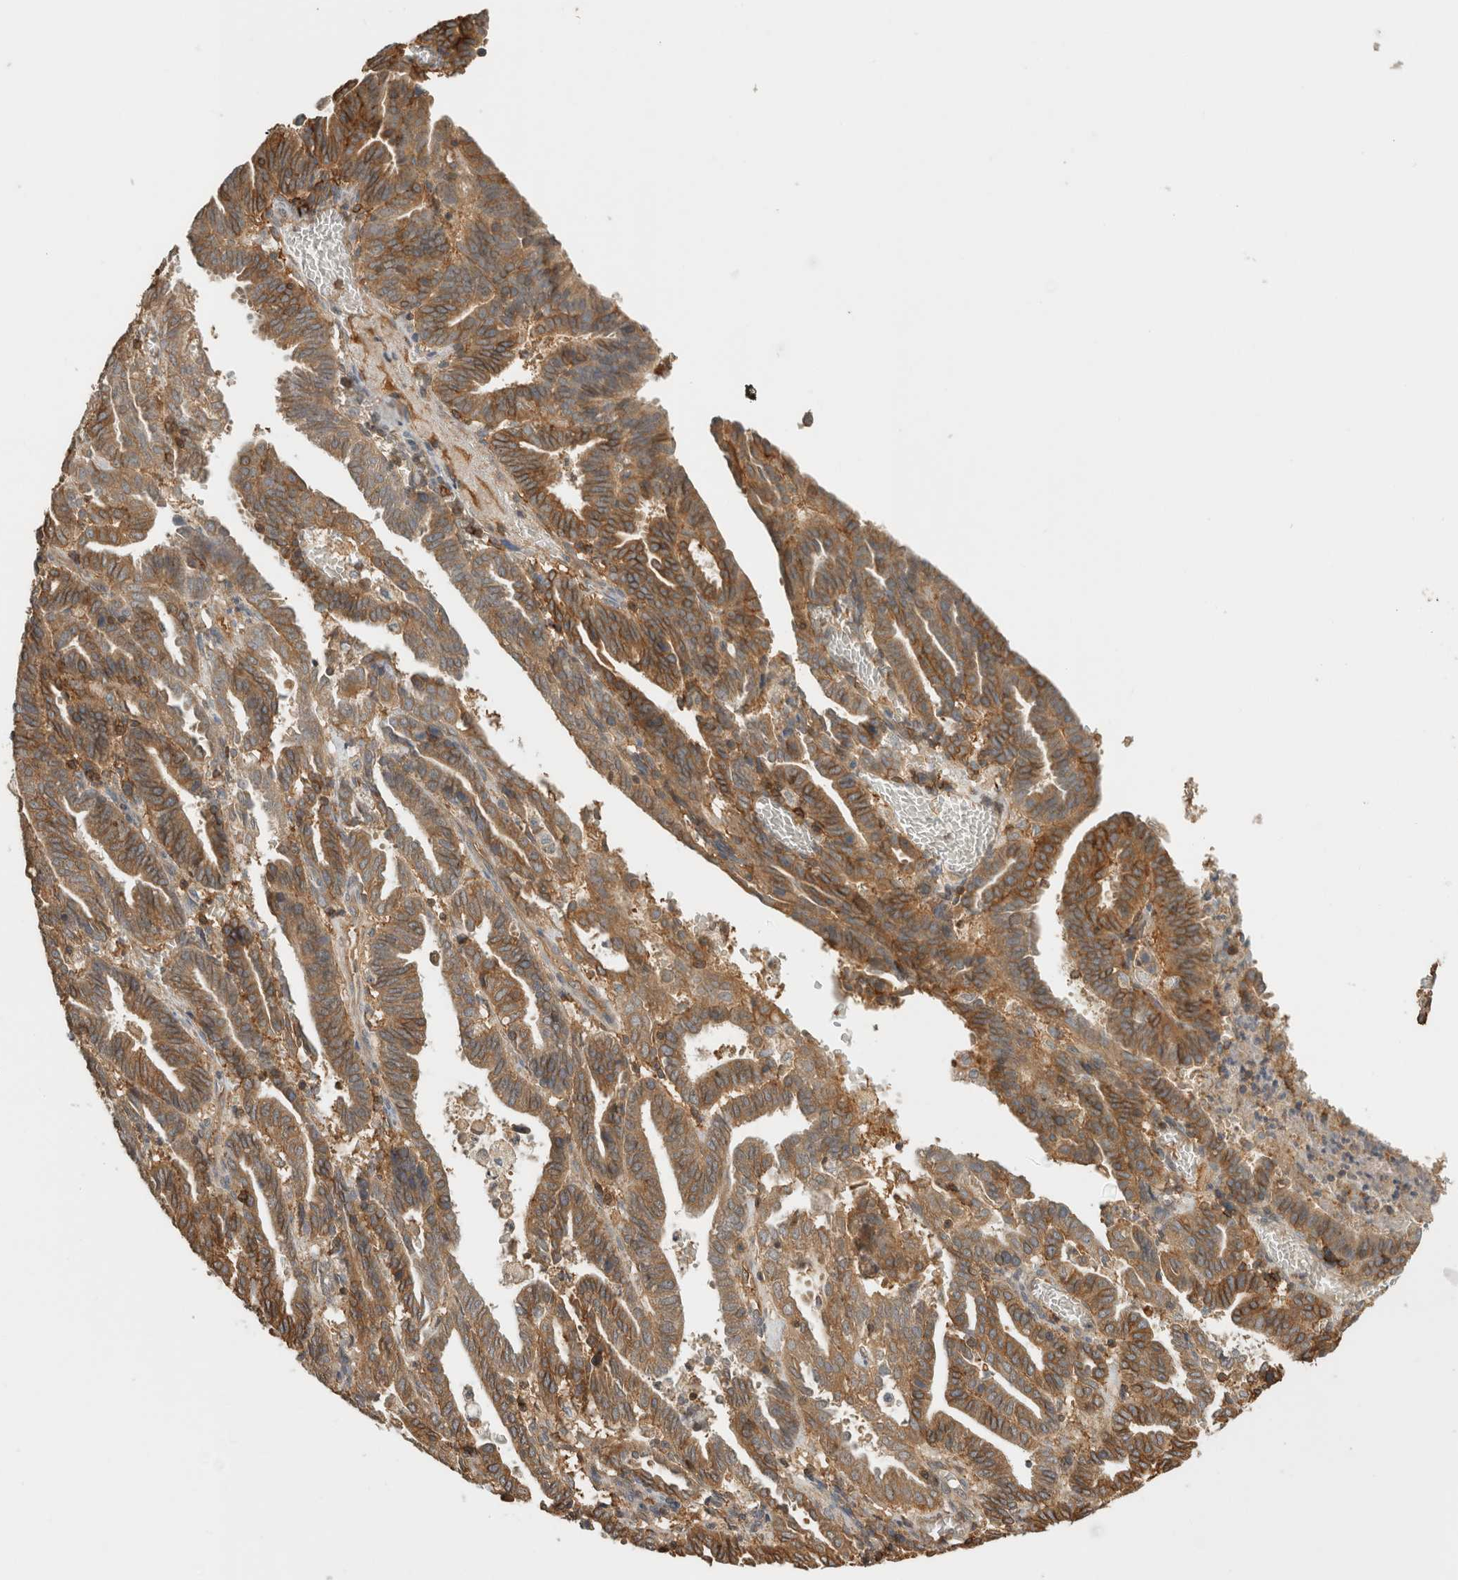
{"staining": {"intensity": "moderate", "quantity": ">75%", "location": "cytoplasmic/membranous"}, "tissue": "endometrial cancer", "cell_type": "Tumor cells", "image_type": "cancer", "snomed": [{"axis": "morphology", "description": "Adenocarcinoma, NOS"}, {"axis": "topography", "description": "Uterus"}], "caption": "The photomicrograph exhibits immunohistochemical staining of adenocarcinoma (endometrial). There is moderate cytoplasmic/membranous staining is seen in about >75% of tumor cells. The protein of interest is stained brown, and the nuclei are stained in blue (DAB (3,3'-diaminobenzidine) IHC with brightfield microscopy, high magnification).", "gene": "PFDN4", "patient": {"sex": "female", "age": 83}}